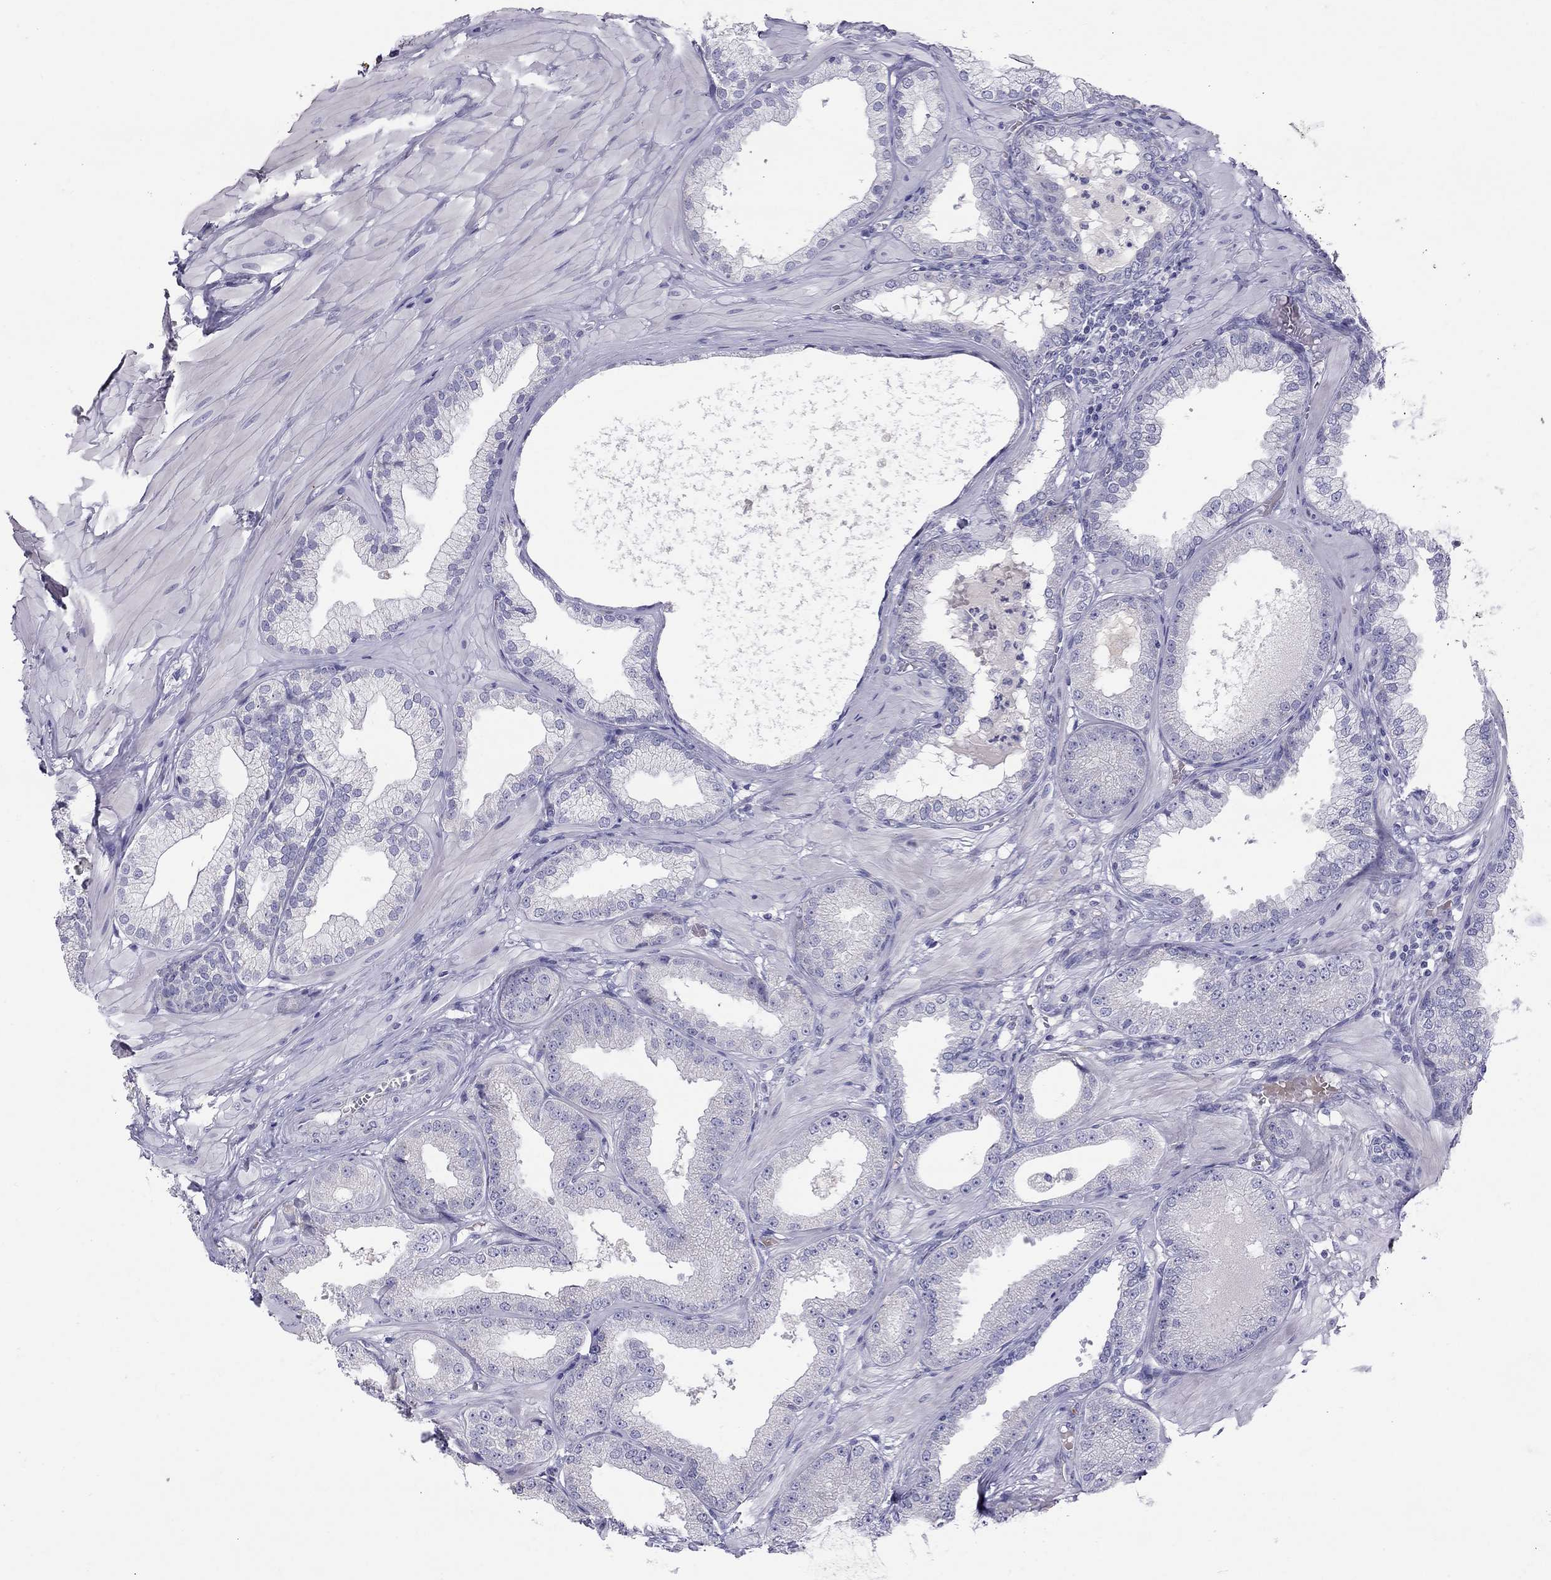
{"staining": {"intensity": "negative", "quantity": "none", "location": "none"}, "tissue": "prostate cancer", "cell_type": "Tumor cells", "image_type": "cancer", "snomed": [{"axis": "morphology", "description": "Adenocarcinoma, Low grade"}, {"axis": "topography", "description": "Prostate"}], "caption": "Immunohistochemistry photomicrograph of prostate adenocarcinoma (low-grade) stained for a protein (brown), which displays no expression in tumor cells. (Brightfield microscopy of DAB immunohistochemistry at high magnification).", "gene": "MUC16", "patient": {"sex": "male", "age": 55}}